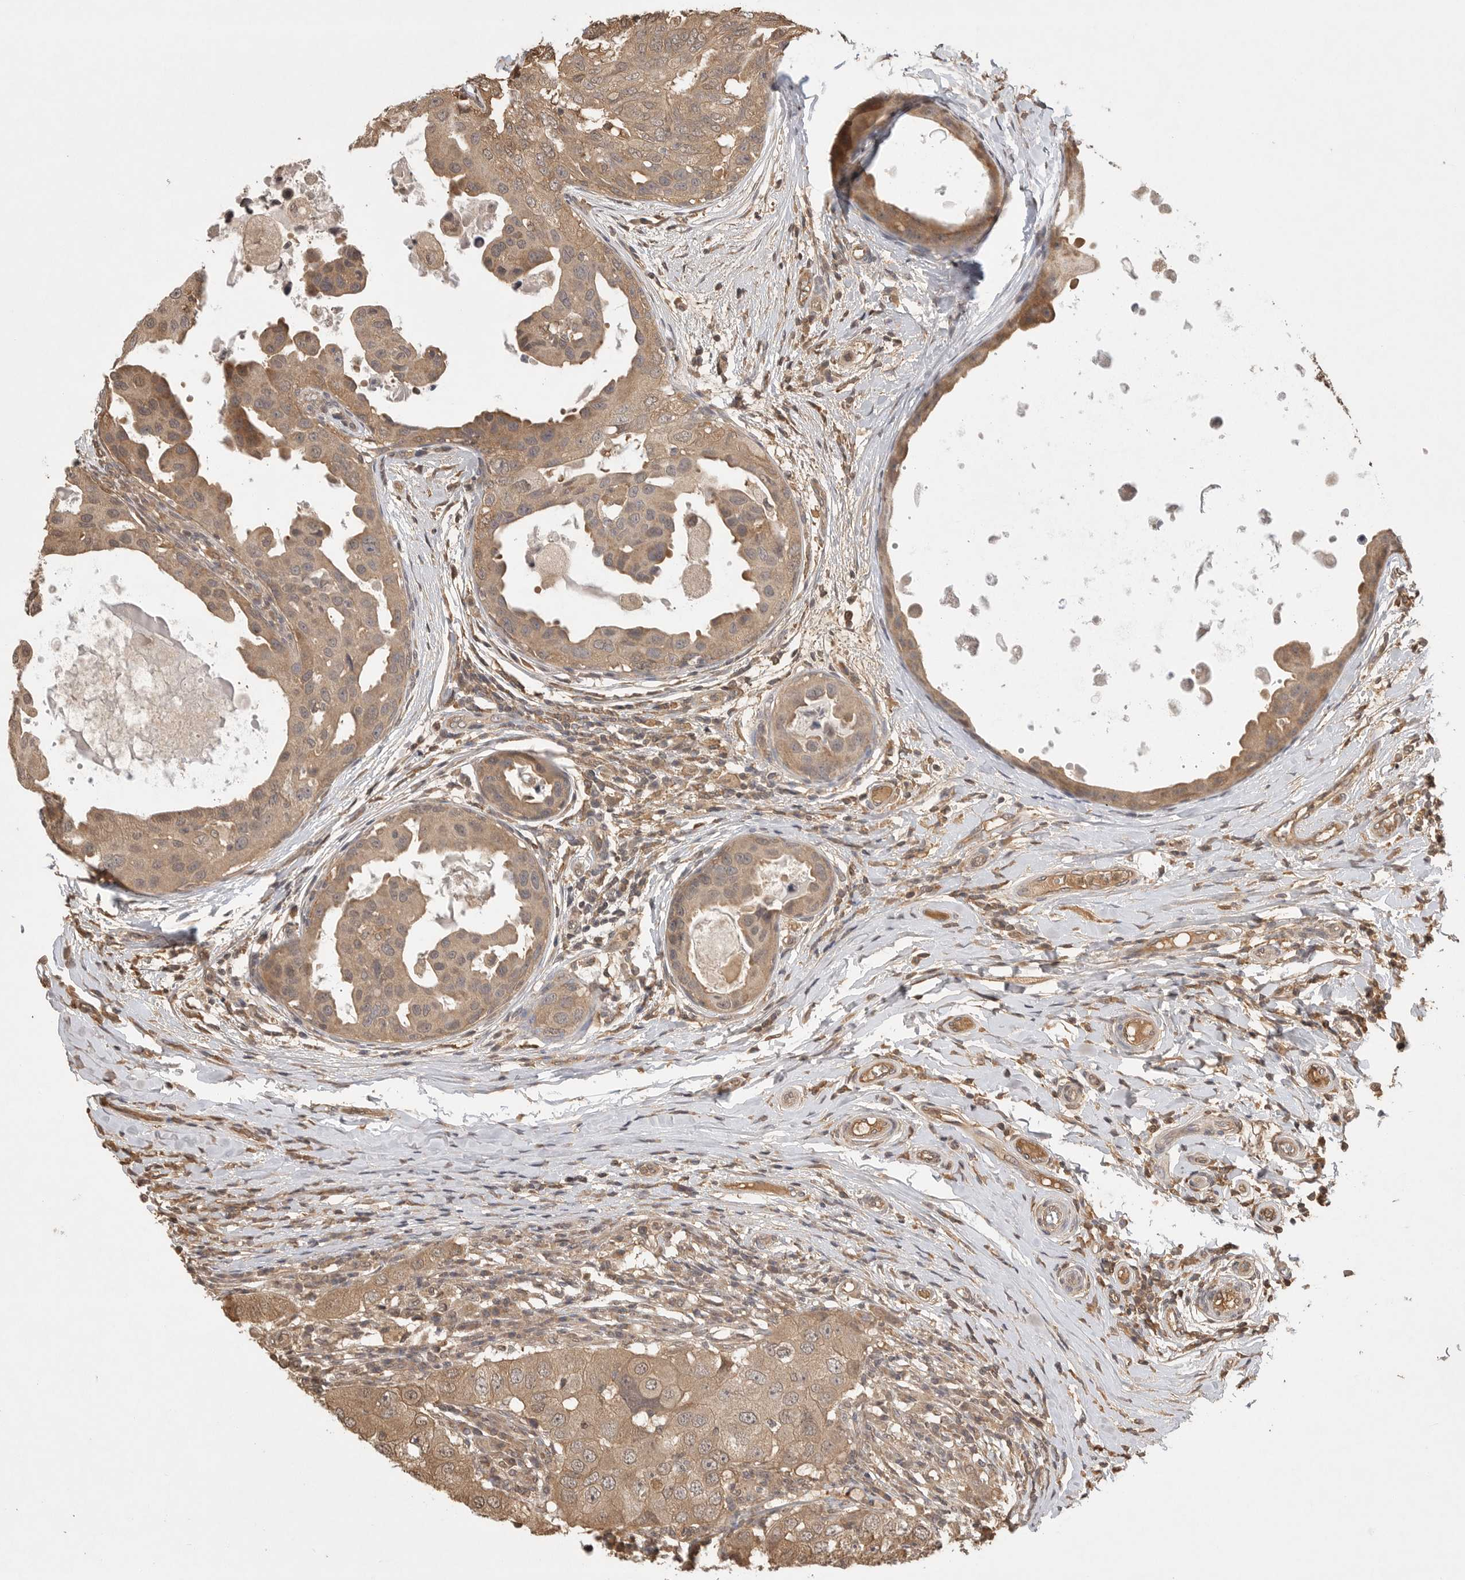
{"staining": {"intensity": "weak", "quantity": ">75%", "location": "cytoplasmic/membranous"}, "tissue": "breast cancer", "cell_type": "Tumor cells", "image_type": "cancer", "snomed": [{"axis": "morphology", "description": "Duct carcinoma"}, {"axis": "topography", "description": "Breast"}], "caption": "Human breast cancer stained for a protein (brown) displays weak cytoplasmic/membranous positive staining in about >75% of tumor cells.", "gene": "PRMT3", "patient": {"sex": "female", "age": 27}}